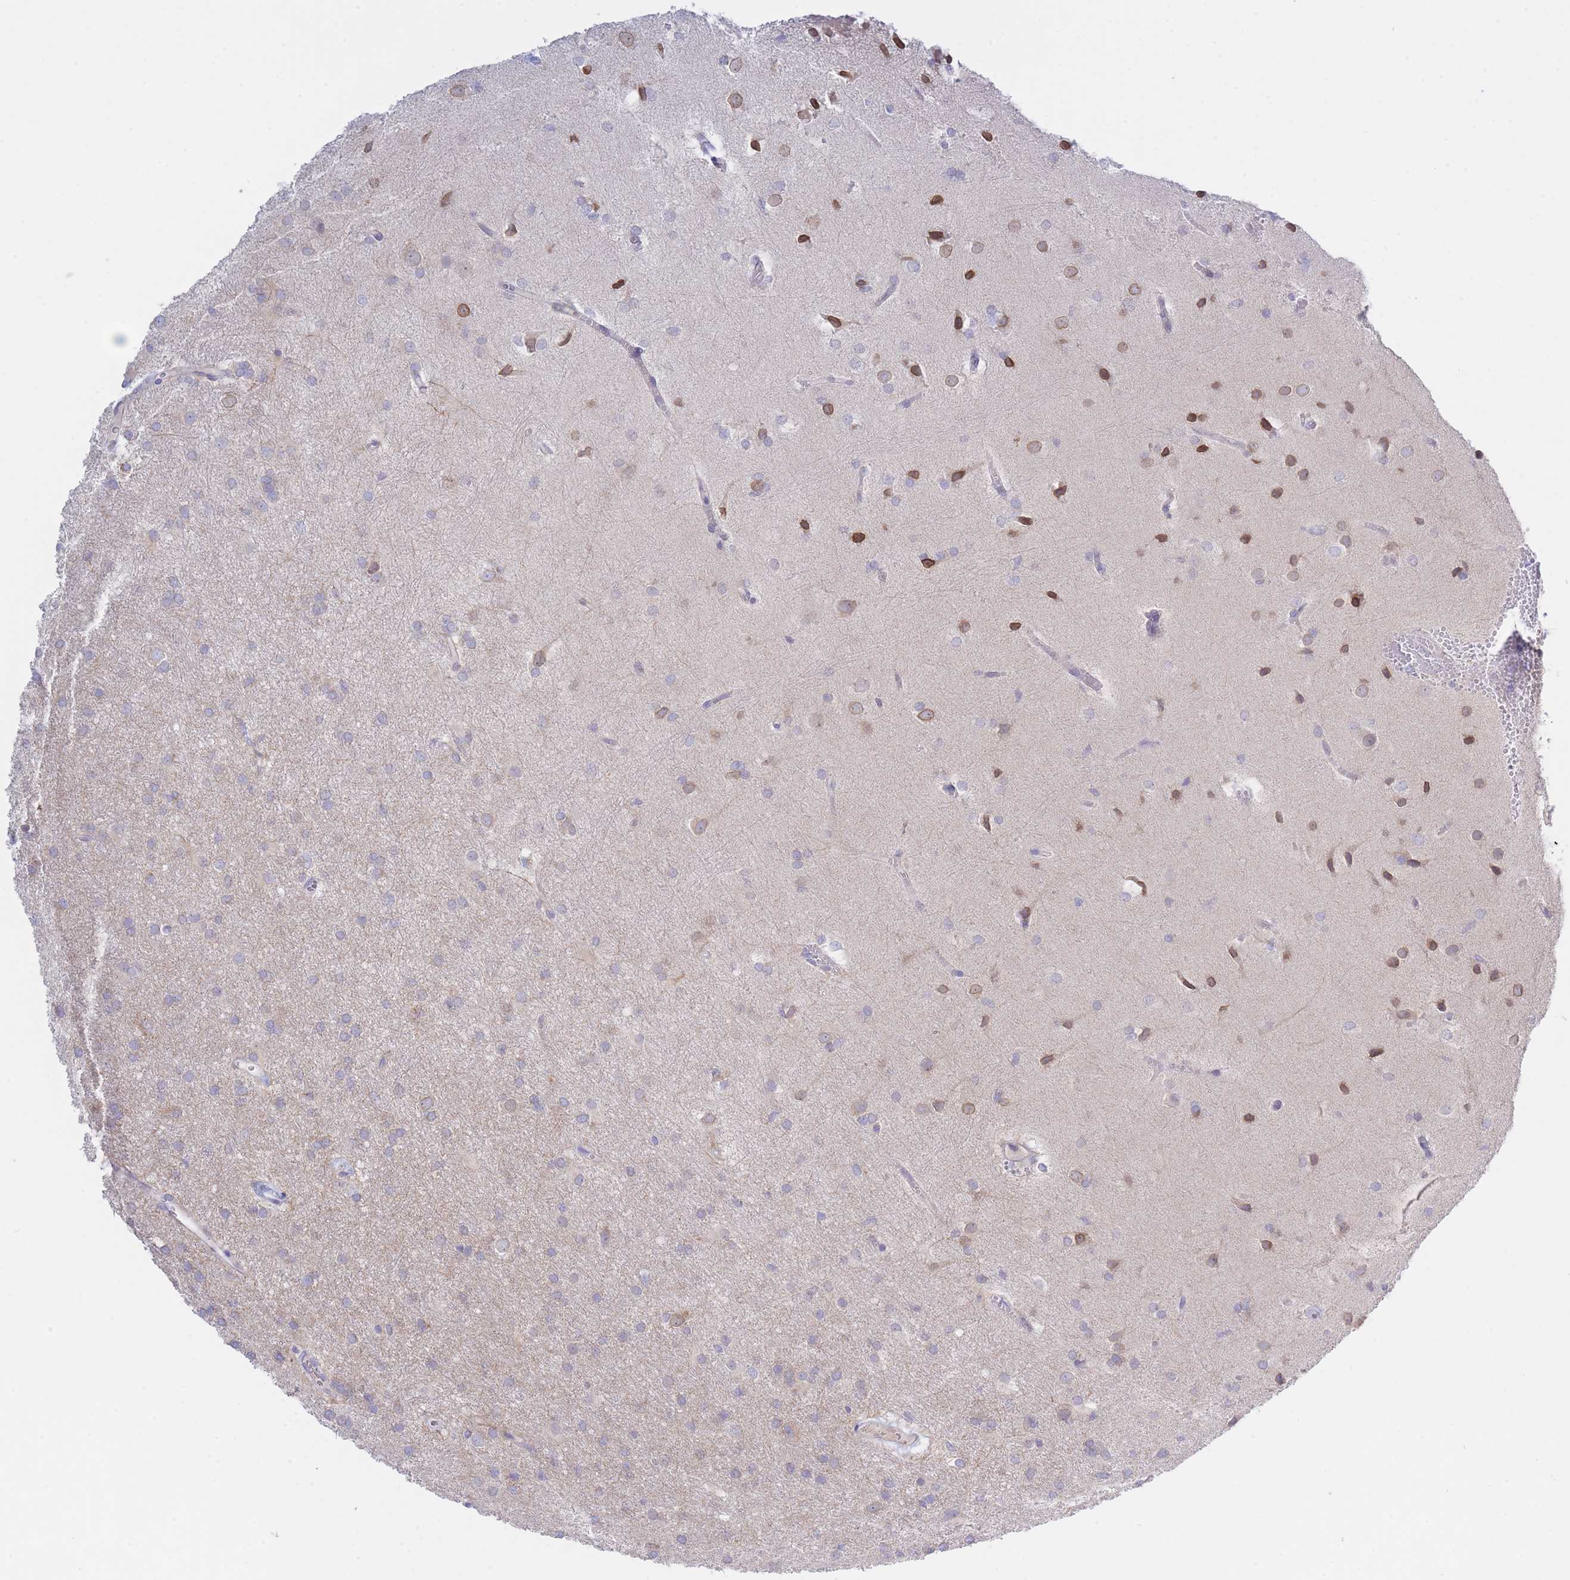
{"staining": {"intensity": "weak", "quantity": "<25%", "location": "cytoplasmic/membranous"}, "tissue": "glioma", "cell_type": "Tumor cells", "image_type": "cancer", "snomed": [{"axis": "morphology", "description": "Glioma, malignant, High grade"}, {"axis": "topography", "description": "Brain"}], "caption": "Immunohistochemistry (IHC) histopathology image of high-grade glioma (malignant) stained for a protein (brown), which demonstrates no positivity in tumor cells.", "gene": "NANP", "patient": {"sex": "female", "age": 50}}